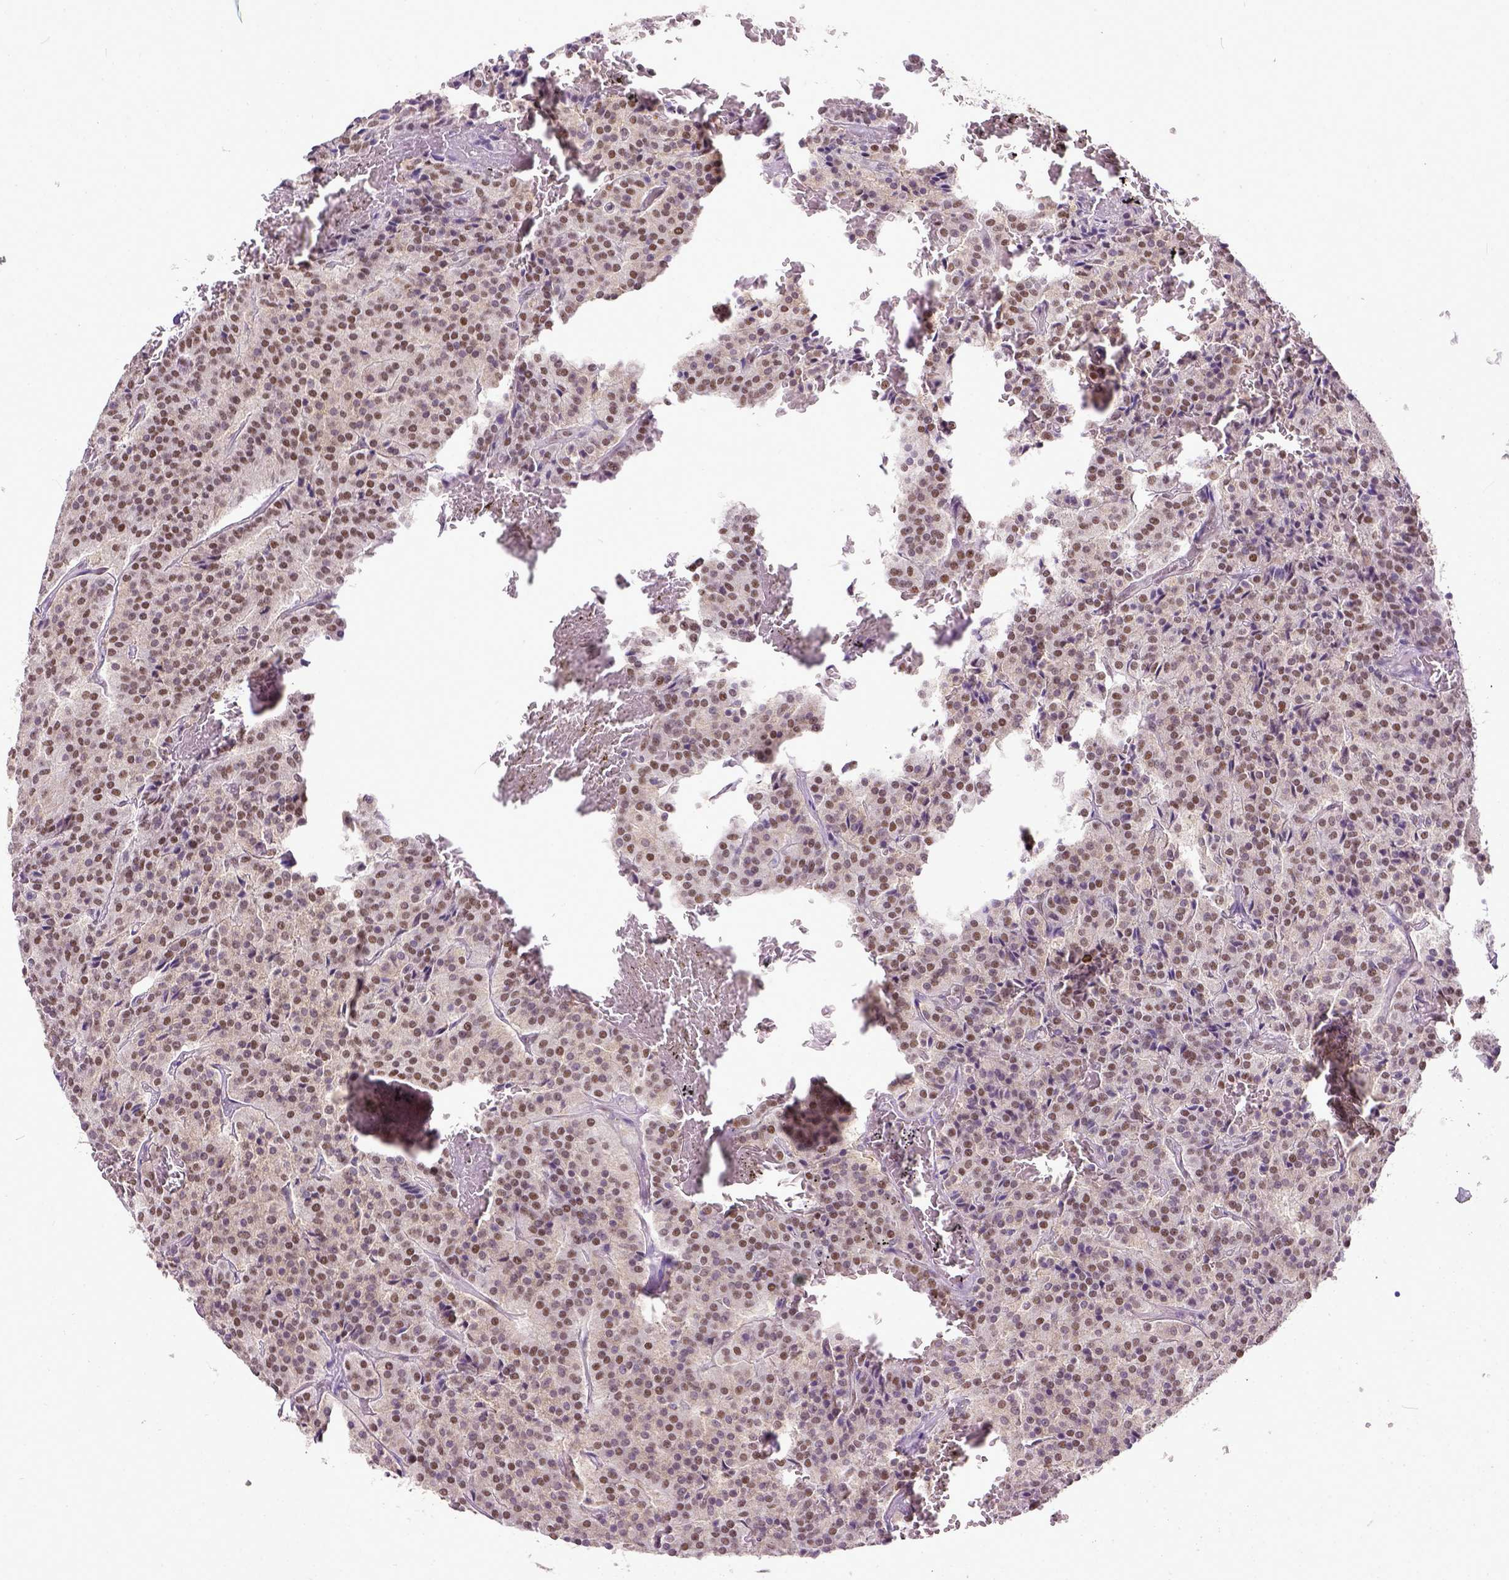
{"staining": {"intensity": "moderate", "quantity": ">75%", "location": "nuclear"}, "tissue": "carcinoid", "cell_type": "Tumor cells", "image_type": "cancer", "snomed": [{"axis": "morphology", "description": "Carcinoid, malignant, NOS"}, {"axis": "topography", "description": "Lung"}], "caption": "Immunohistochemistry (IHC) micrograph of neoplastic tissue: carcinoid stained using immunohistochemistry demonstrates medium levels of moderate protein expression localized specifically in the nuclear of tumor cells, appearing as a nuclear brown color.", "gene": "ERCC1", "patient": {"sex": "male", "age": 70}}